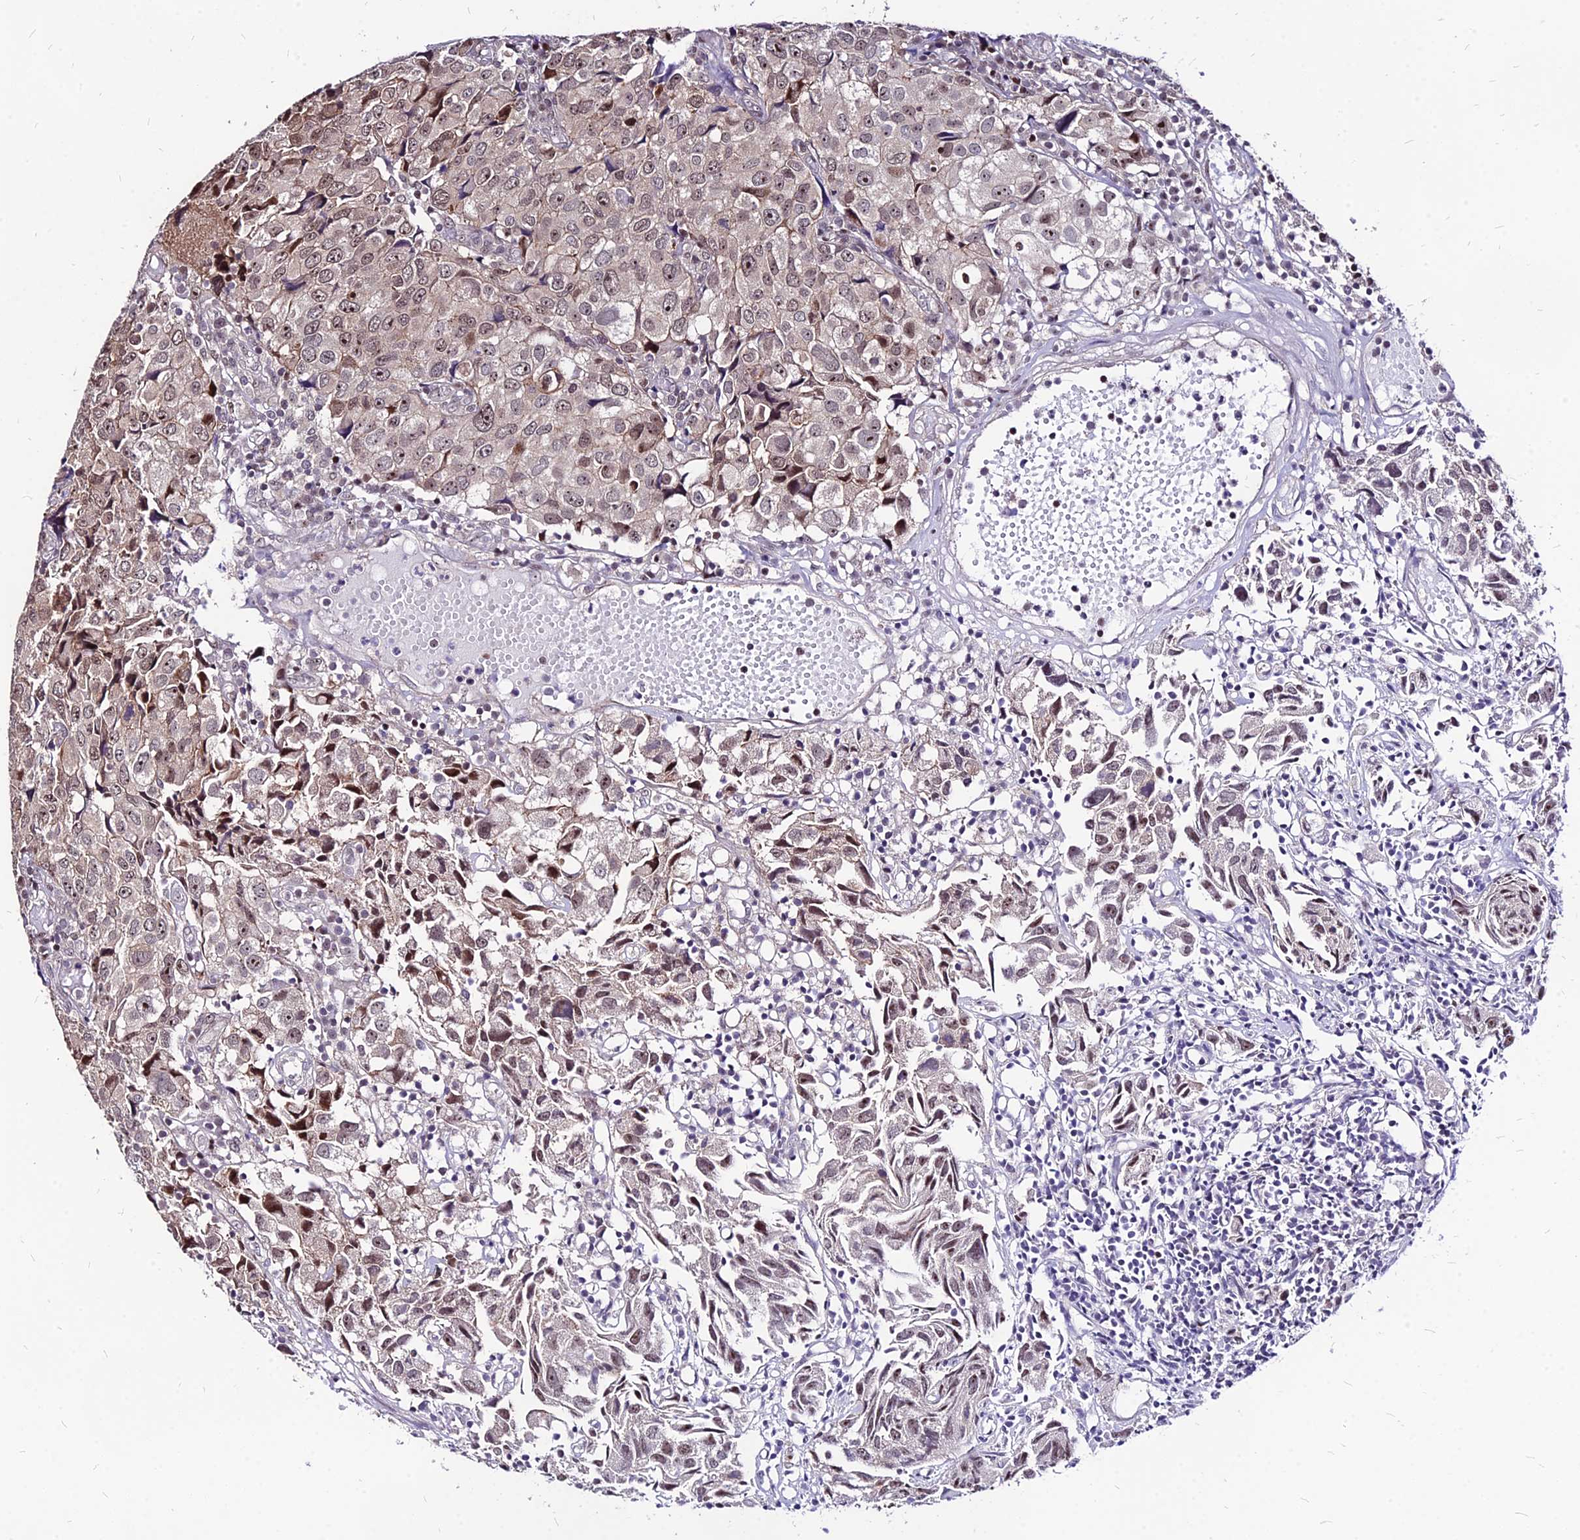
{"staining": {"intensity": "weak", "quantity": ">75%", "location": "nuclear"}, "tissue": "urothelial cancer", "cell_type": "Tumor cells", "image_type": "cancer", "snomed": [{"axis": "morphology", "description": "Urothelial carcinoma, High grade"}, {"axis": "topography", "description": "Urinary bladder"}], "caption": "Urothelial cancer was stained to show a protein in brown. There is low levels of weak nuclear expression in approximately >75% of tumor cells.", "gene": "DDX55", "patient": {"sex": "female", "age": 75}}